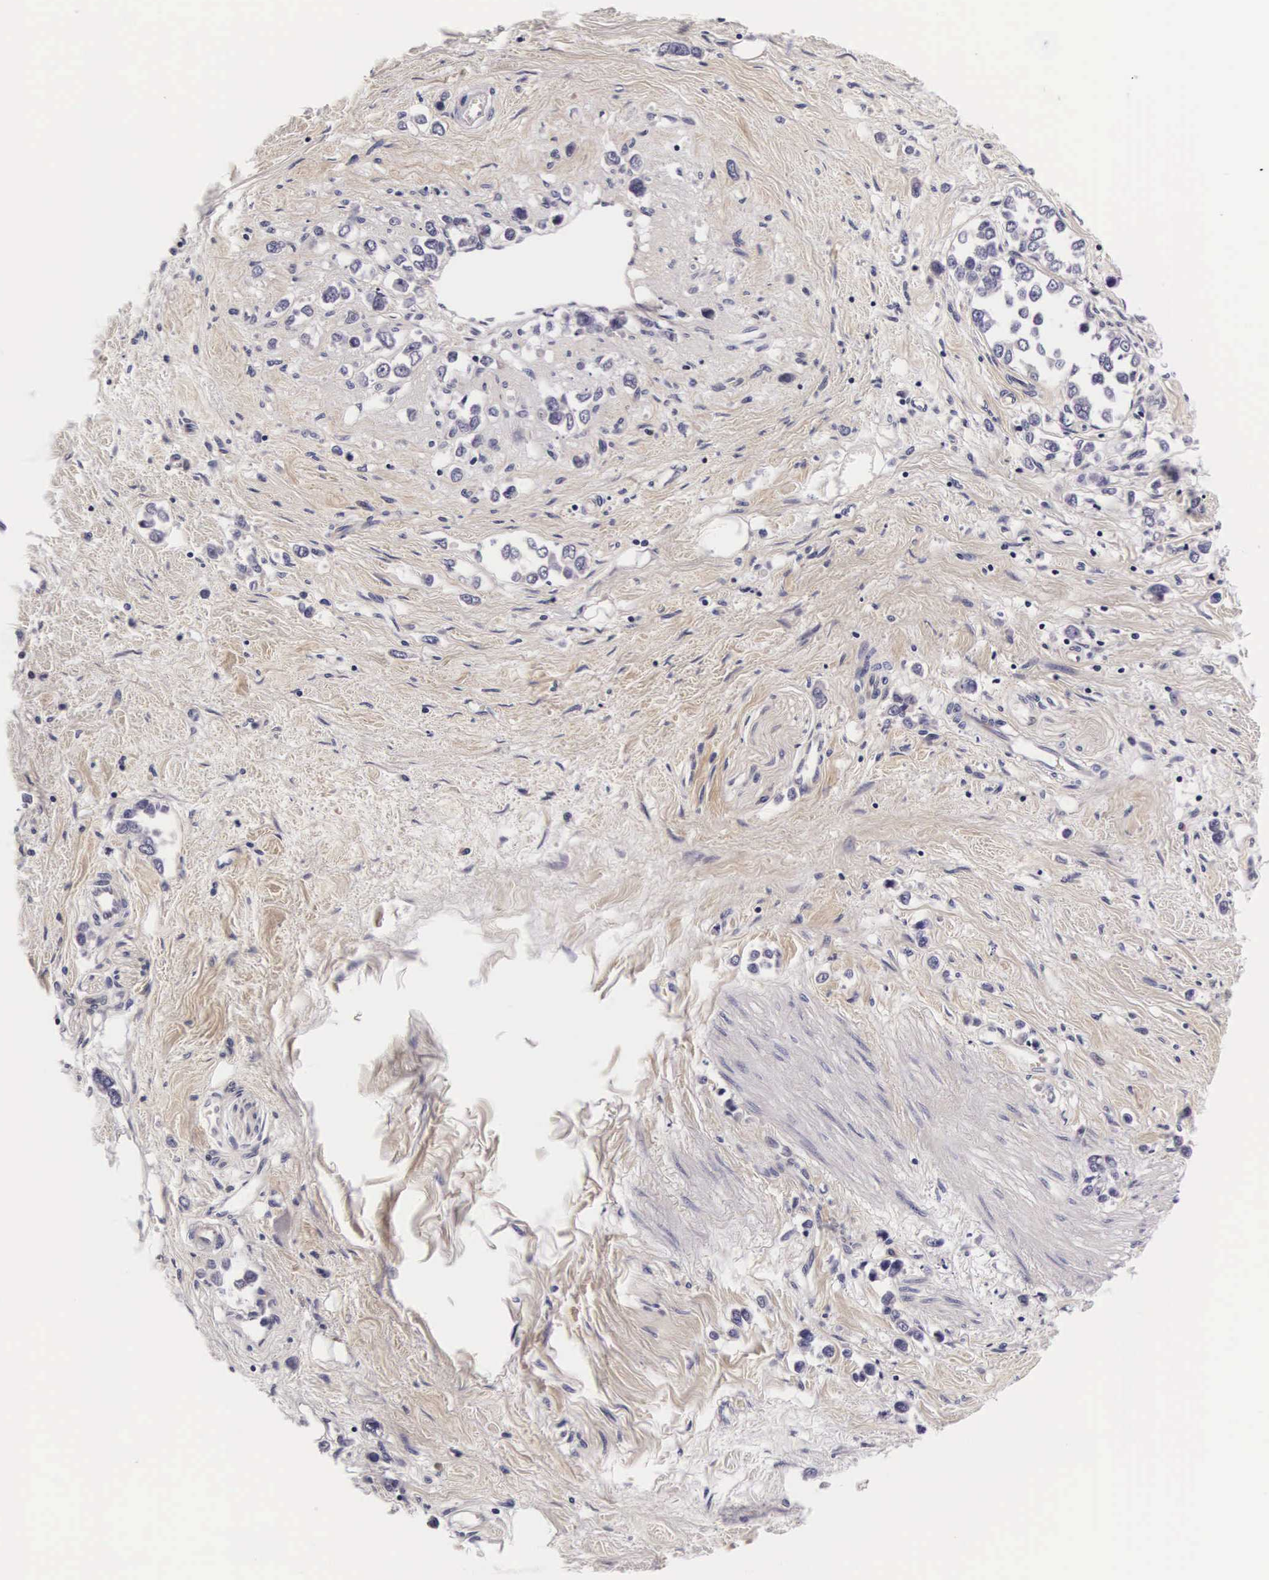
{"staining": {"intensity": "negative", "quantity": "none", "location": "none"}, "tissue": "stomach cancer", "cell_type": "Tumor cells", "image_type": "cancer", "snomed": [{"axis": "morphology", "description": "Adenocarcinoma, NOS"}, {"axis": "topography", "description": "Stomach, upper"}], "caption": "There is no significant expression in tumor cells of stomach adenocarcinoma.", "gene": "PHETA2", "patient": {"sex": "male", "age": 76}}